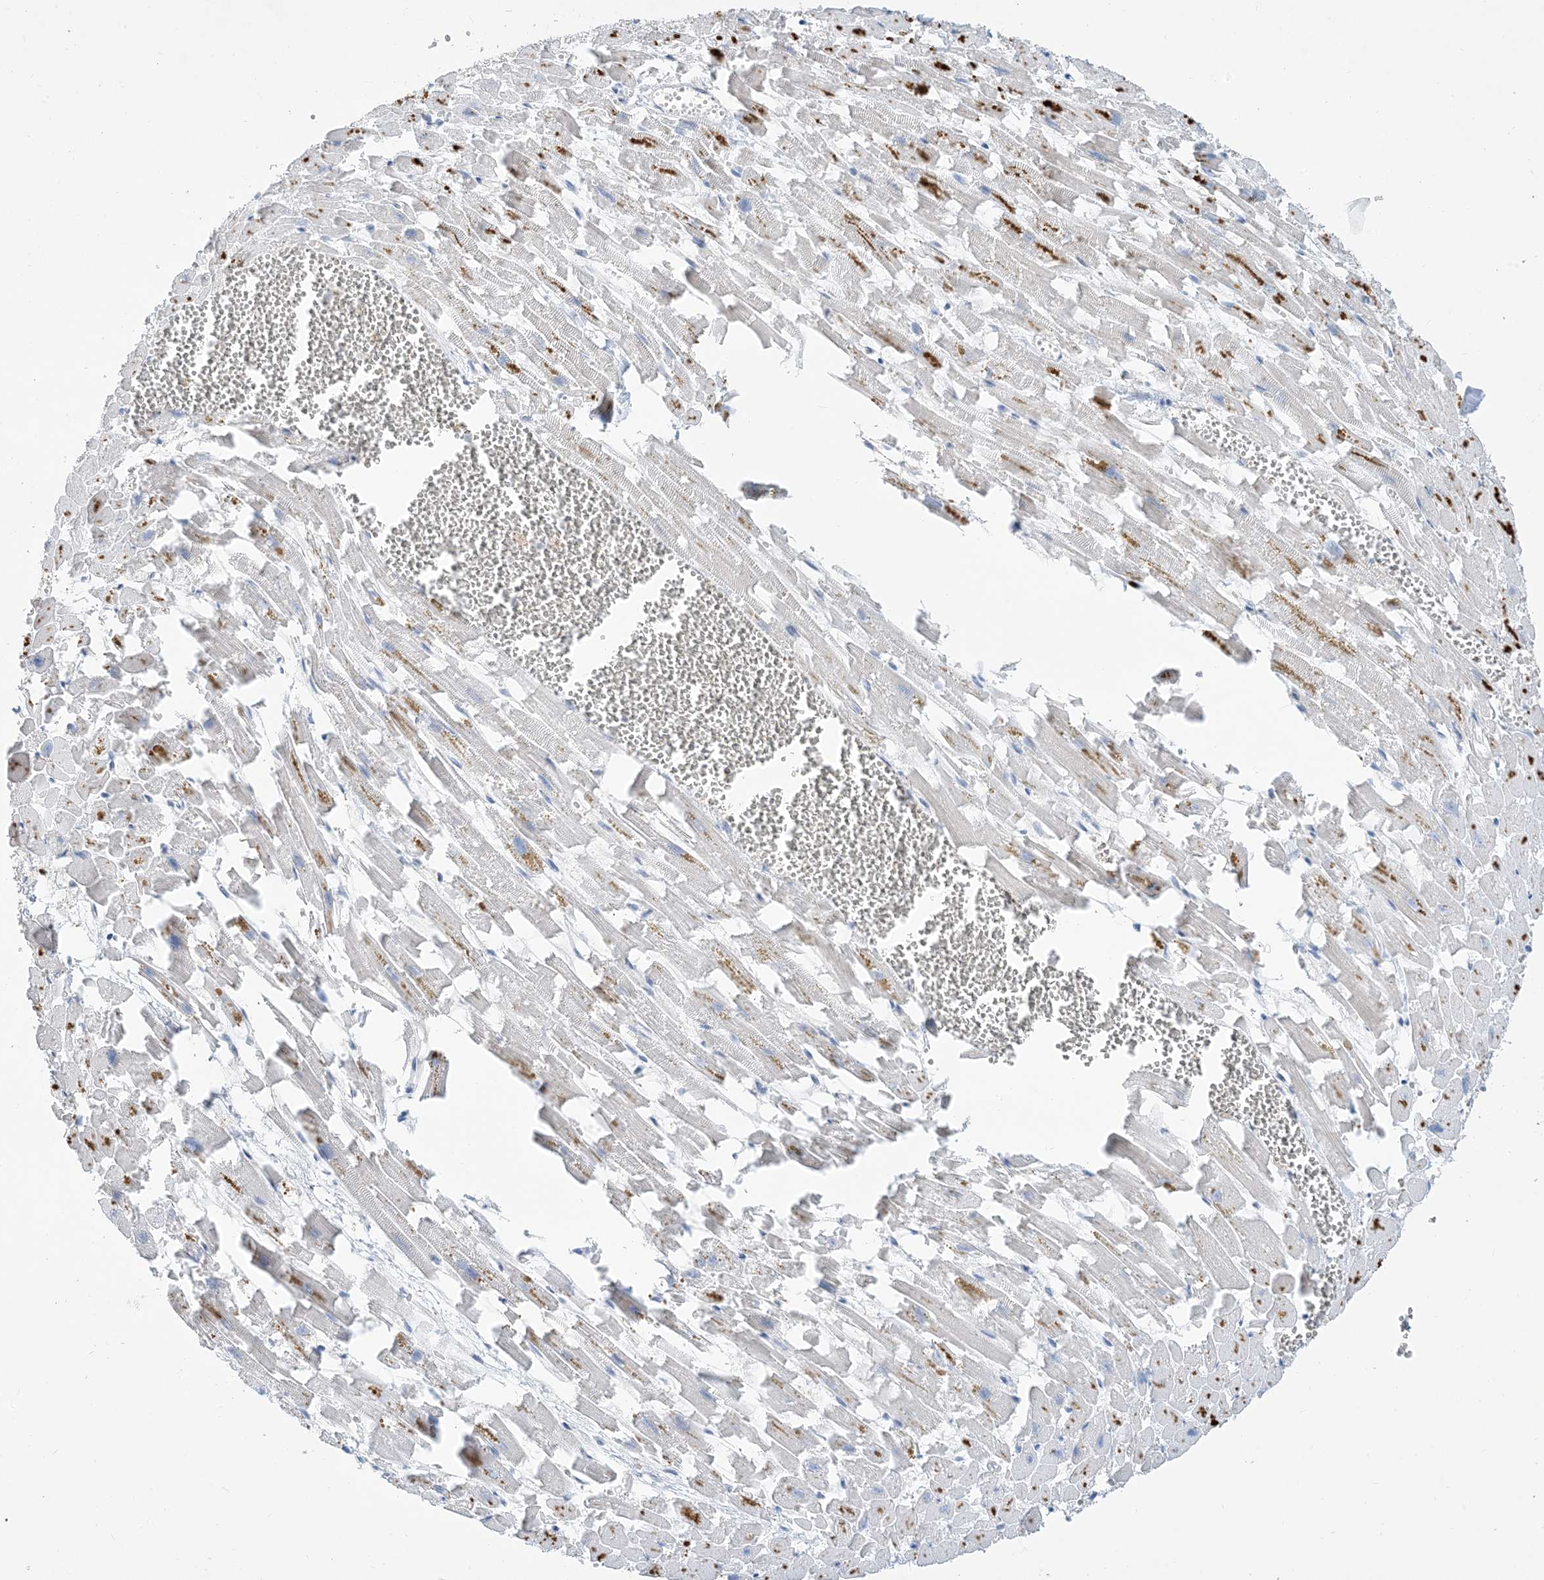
{"staining": {"intensity": "moderate", "quantity": "<25%", "location": "cytoplasmic/membranous"}, "tissue": "heart muscle", "cell_type": "Cardiomyocytes", "image_type": "normal", "snomed": [{"axis": "morphology", "description": "Normal tissue, NOS"}, {"axis": "topography", "description": "Heart"}], "caption": "Immunohistochemistry (IHC) (DAB) staining of benign heart muscle reveals moderate cytoplasmic/membranous protein staining in about <25% of cardiomyocytes. Using DAB (brown) and hematoxylin (blue) stains, captured at high magnification using brightfield microscopy.", "gene": "SLC25A53", "patient": {"sex": "female", "age": 64}}